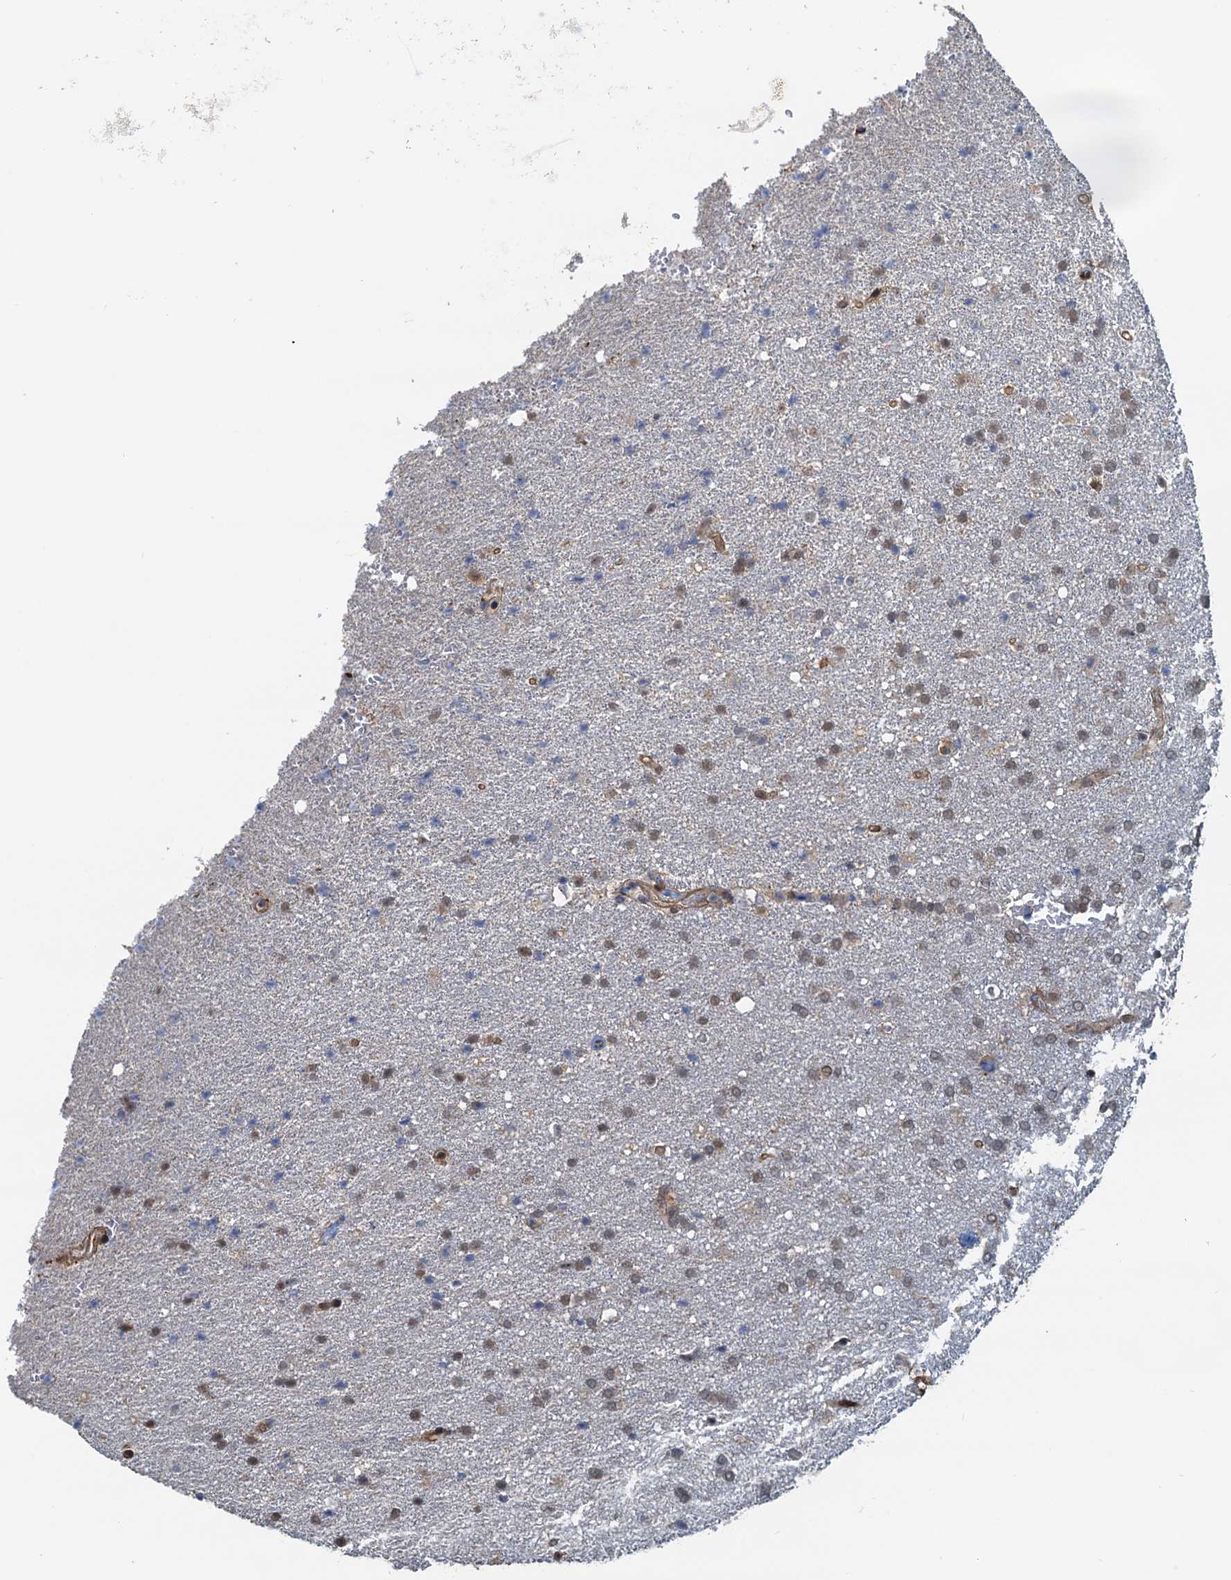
{"staining": {"intensity": "weak", "quantity": "25%-75%", "location": "nuclear"}, "tissue": "glioma", "cell_type": "Tumor cells", "image_type": "cancer", "snomed": [{"axis": "morphology", "description": "Glioma, malignant, High grade"}, {"axis": "topography", "description": "Brain"}], "caption": "This is an image of immunohistochemistry staining of high-grade glioma (malignant), which shows weak staining in the nuclear of tumor cells.", "gene": "SPINDOC", "patient": {"sex": "male", "age": 72}}